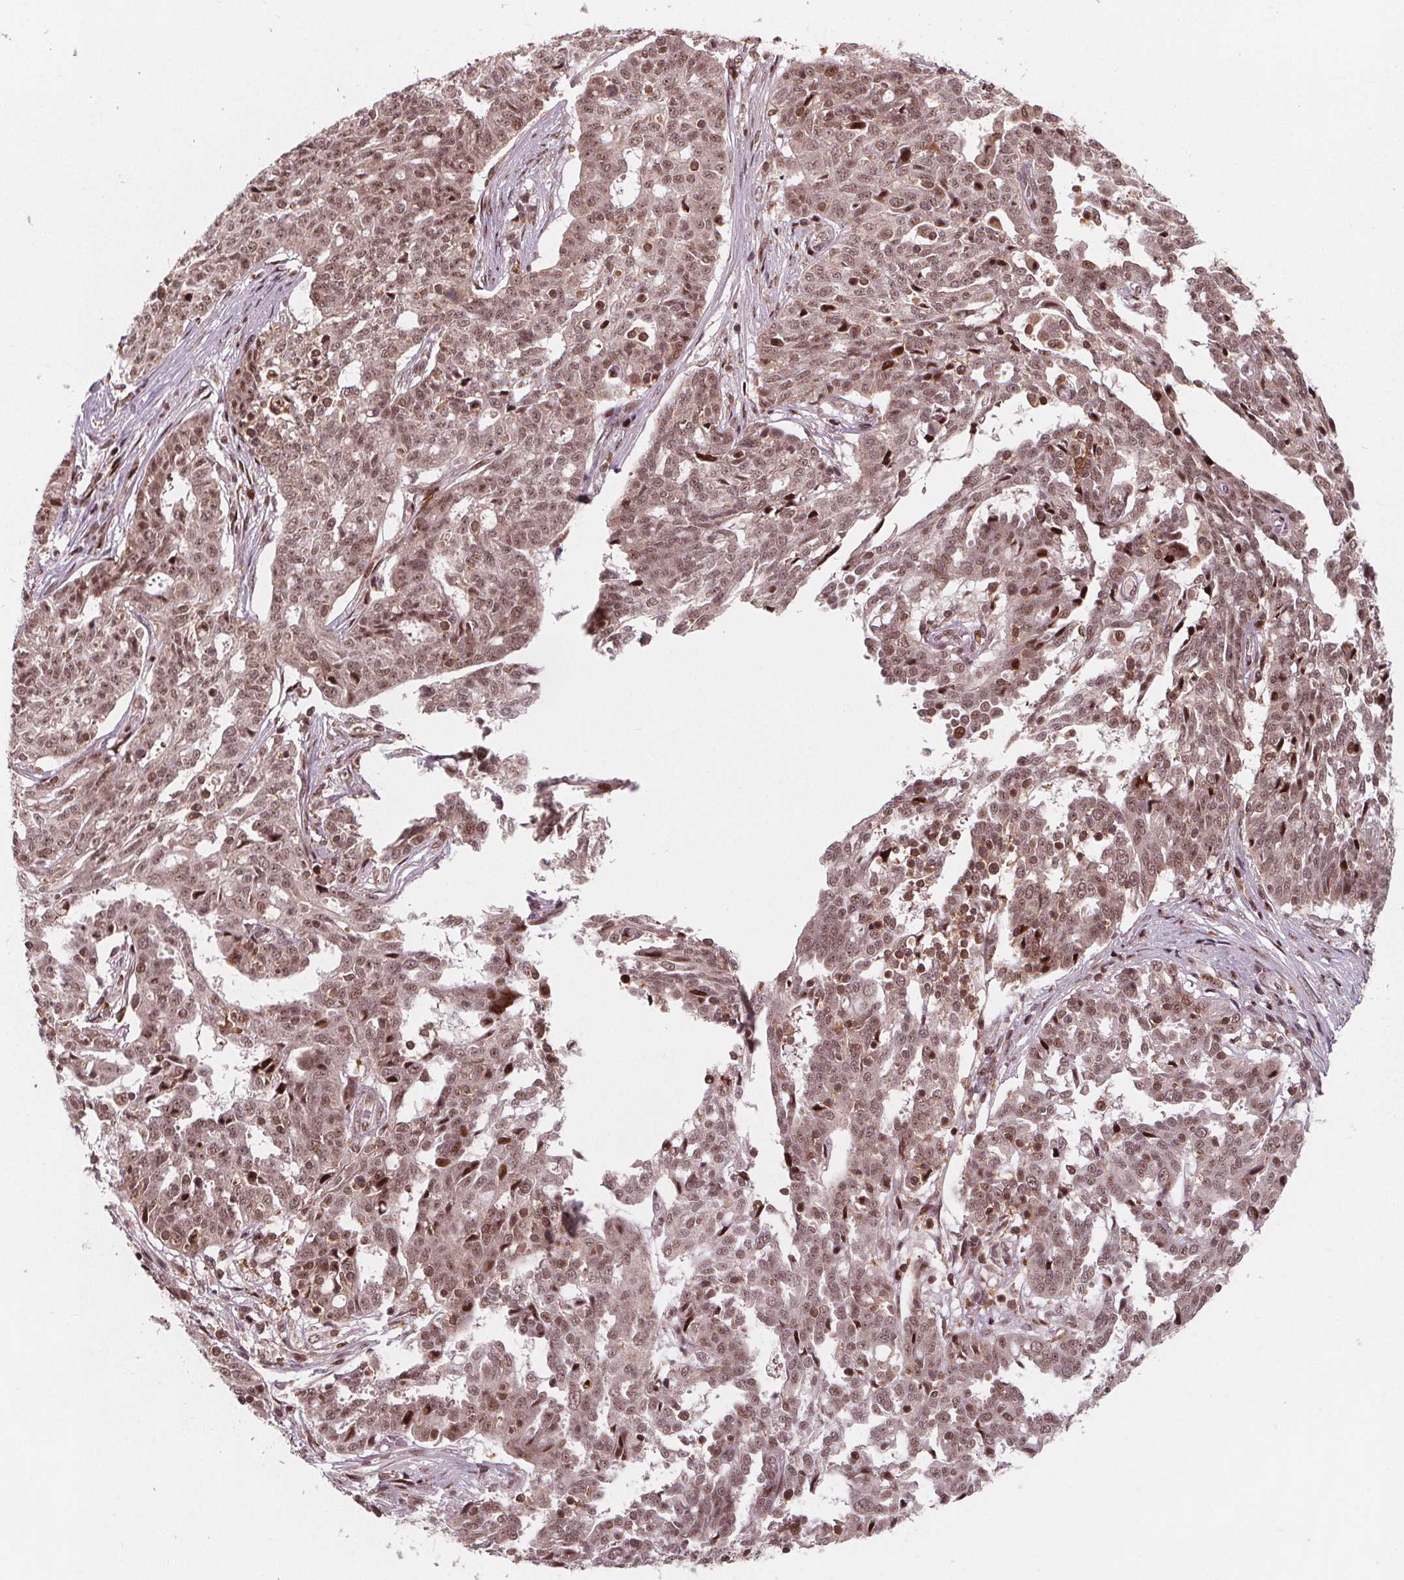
{"staining": {"intensity": "moderate", "quantity": ">75%", "location": "nuclear"}, "tissue": "ovarian cancer", "cell_type": "Tumor cells", "image_type": "cancer", "snomed": [{"axis": "morphology", "description": "Cystadenocarcinoma, serous, NOS"}, {"axis": "topography", "description": "Ovary"}], "caption": "Protein staining shows moderate nuclear positivity in approximately >75% of tumor cells in ovarian cancer (serous cystadenocarcinoma).", "gene": "SNRNP35", "patient": {"sex": "female", "age": 67}}